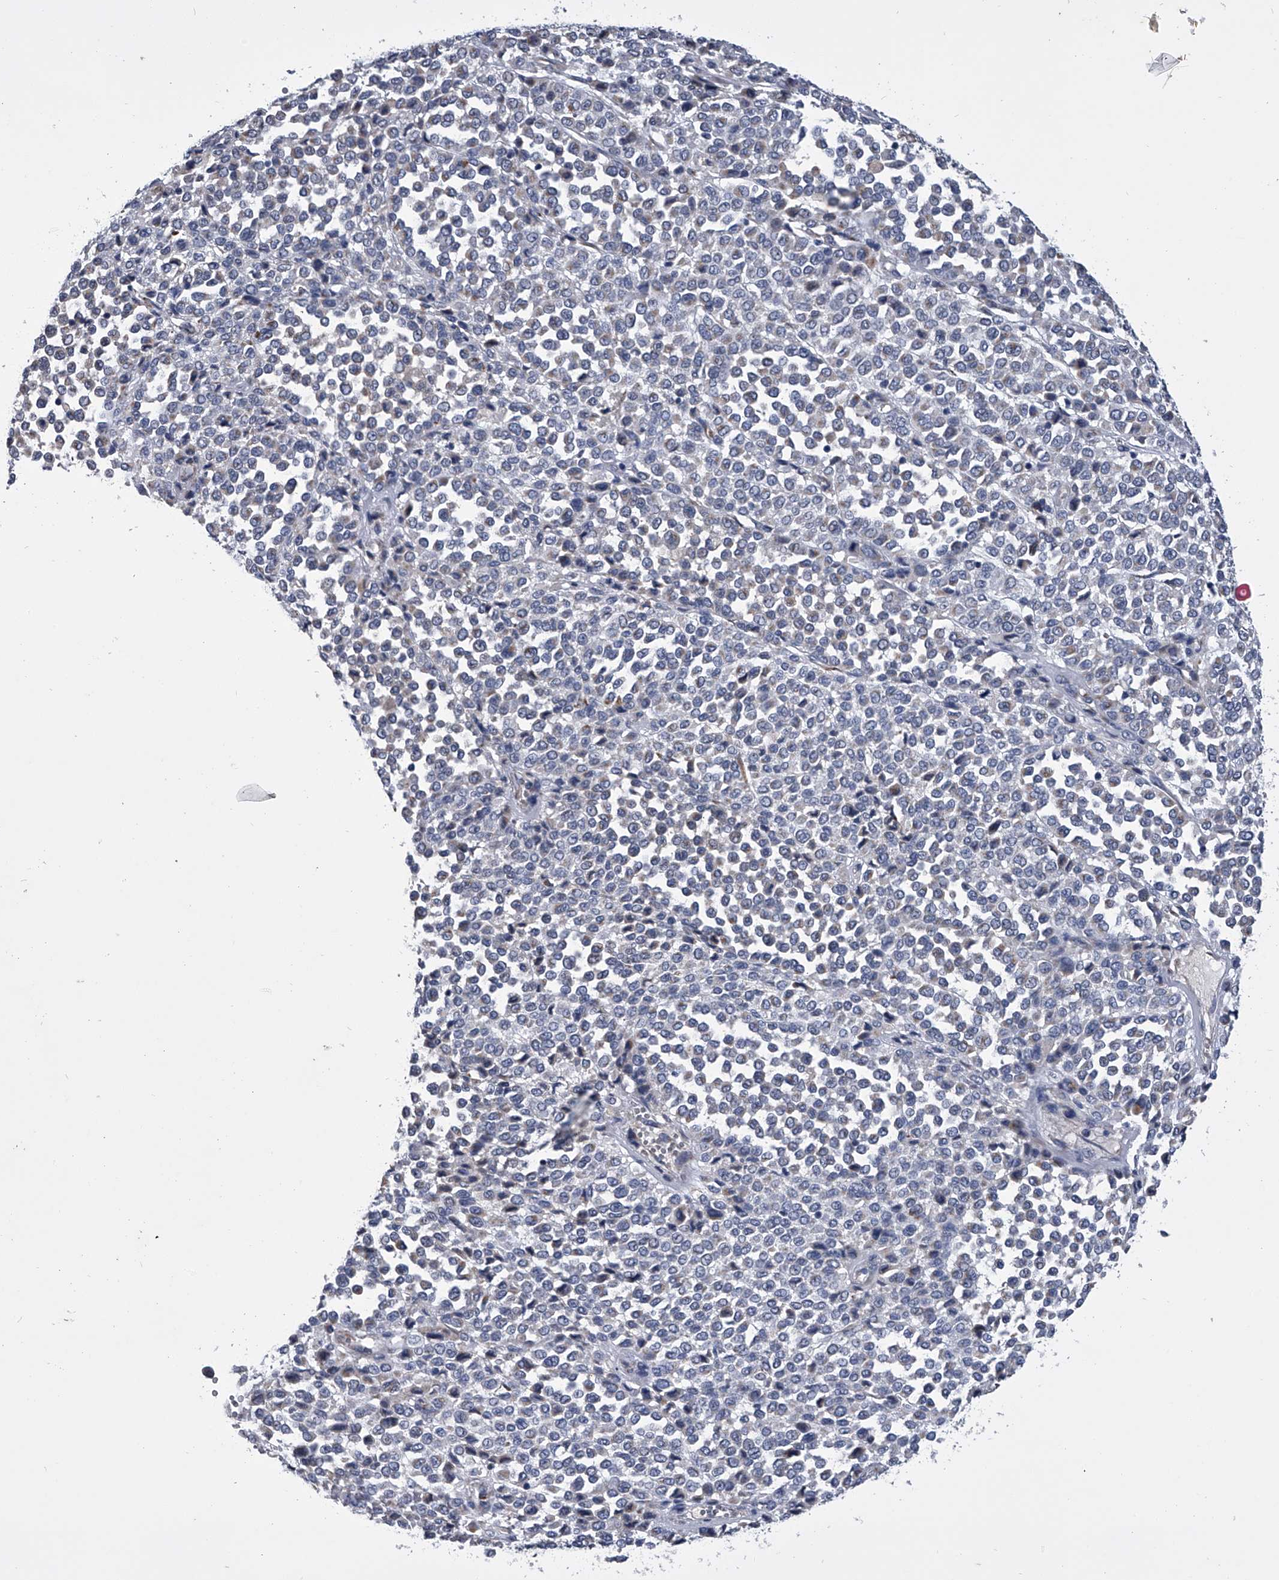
{"staining": {"intensity": "weak", "quantity": "<25%", "location": "cytoplasmic/membranous"}, "tissue": "melanoma", "cell_type": "Tumor cells", "image_type": "cancer", "snomed": [{"axis": "morphology", "description": "Malignant melanoma, Metastatic site"}, {"axis": "topography", "description": "Pancreas"}], "caption": "Tumor cells are negative for brown protein staining in malignant melanoma (metastatic site). Brightfield microscopy of IHC stained with DAB (brown) and hematoxylin (blue), captured at high magnification.", "gene": "OAT", "patient": {"sex": "female", "age": 30}}